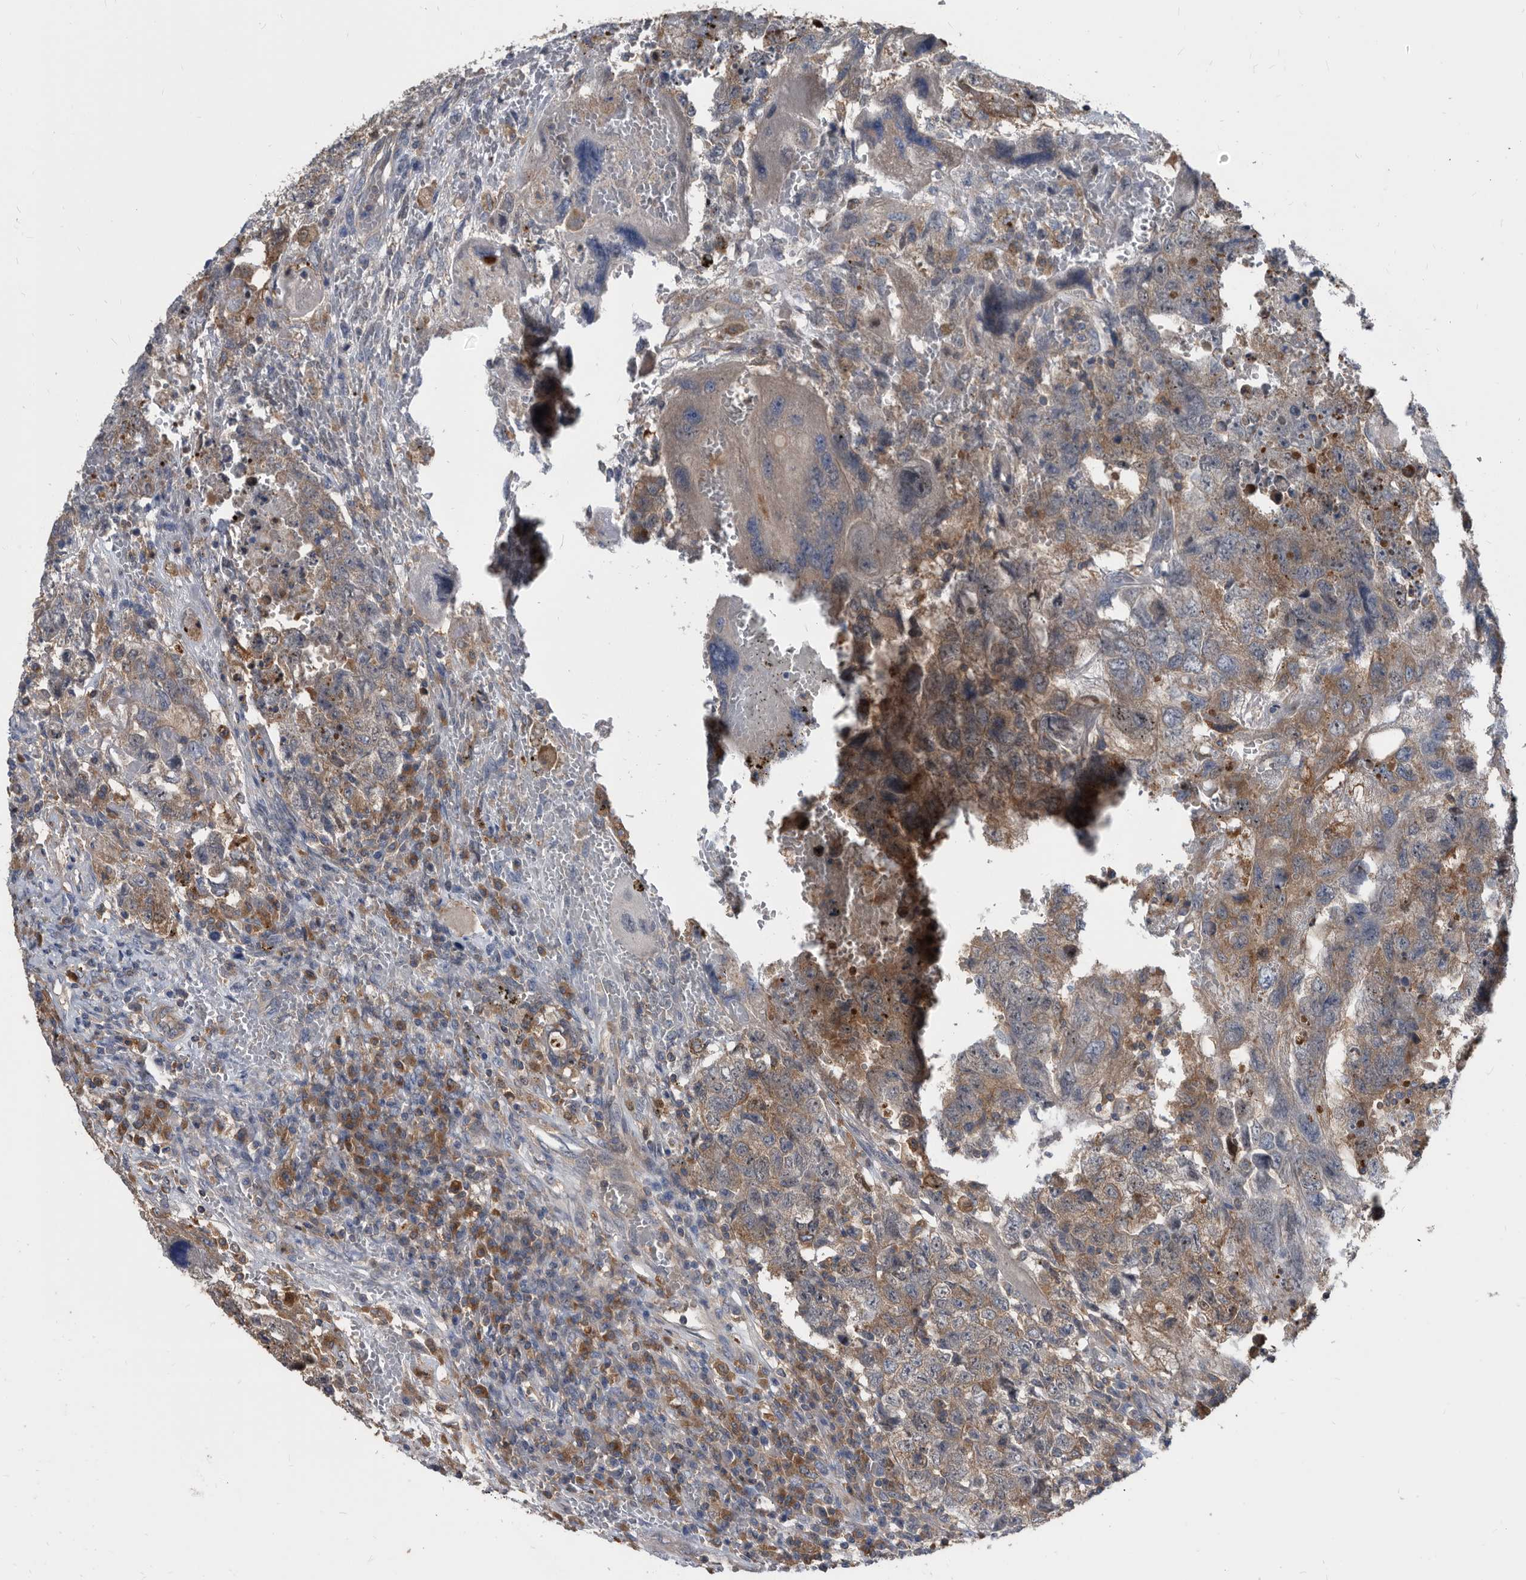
{"staining": {"intensity": "moderate", "quantity": "<25%", "location": "cytoplasmic/membranous"}, "tissue": "testis cancer", "cell_type": "Tumor cells", "image_type": "cancer", "snomed": [{"axis": "morphology", "description": "Carcinoma, Embryonal, NOS"}, {"axis": "topography", "description": "Testis"}], "caption": "Tumor cells reveal low levels of moderate cytoplasmic/membranous staining in approximately <25% of cells in human testis cancer (embryonal carcinoma).", "gene": "APEH", "patient": {"sex": "male", "age": 26}}